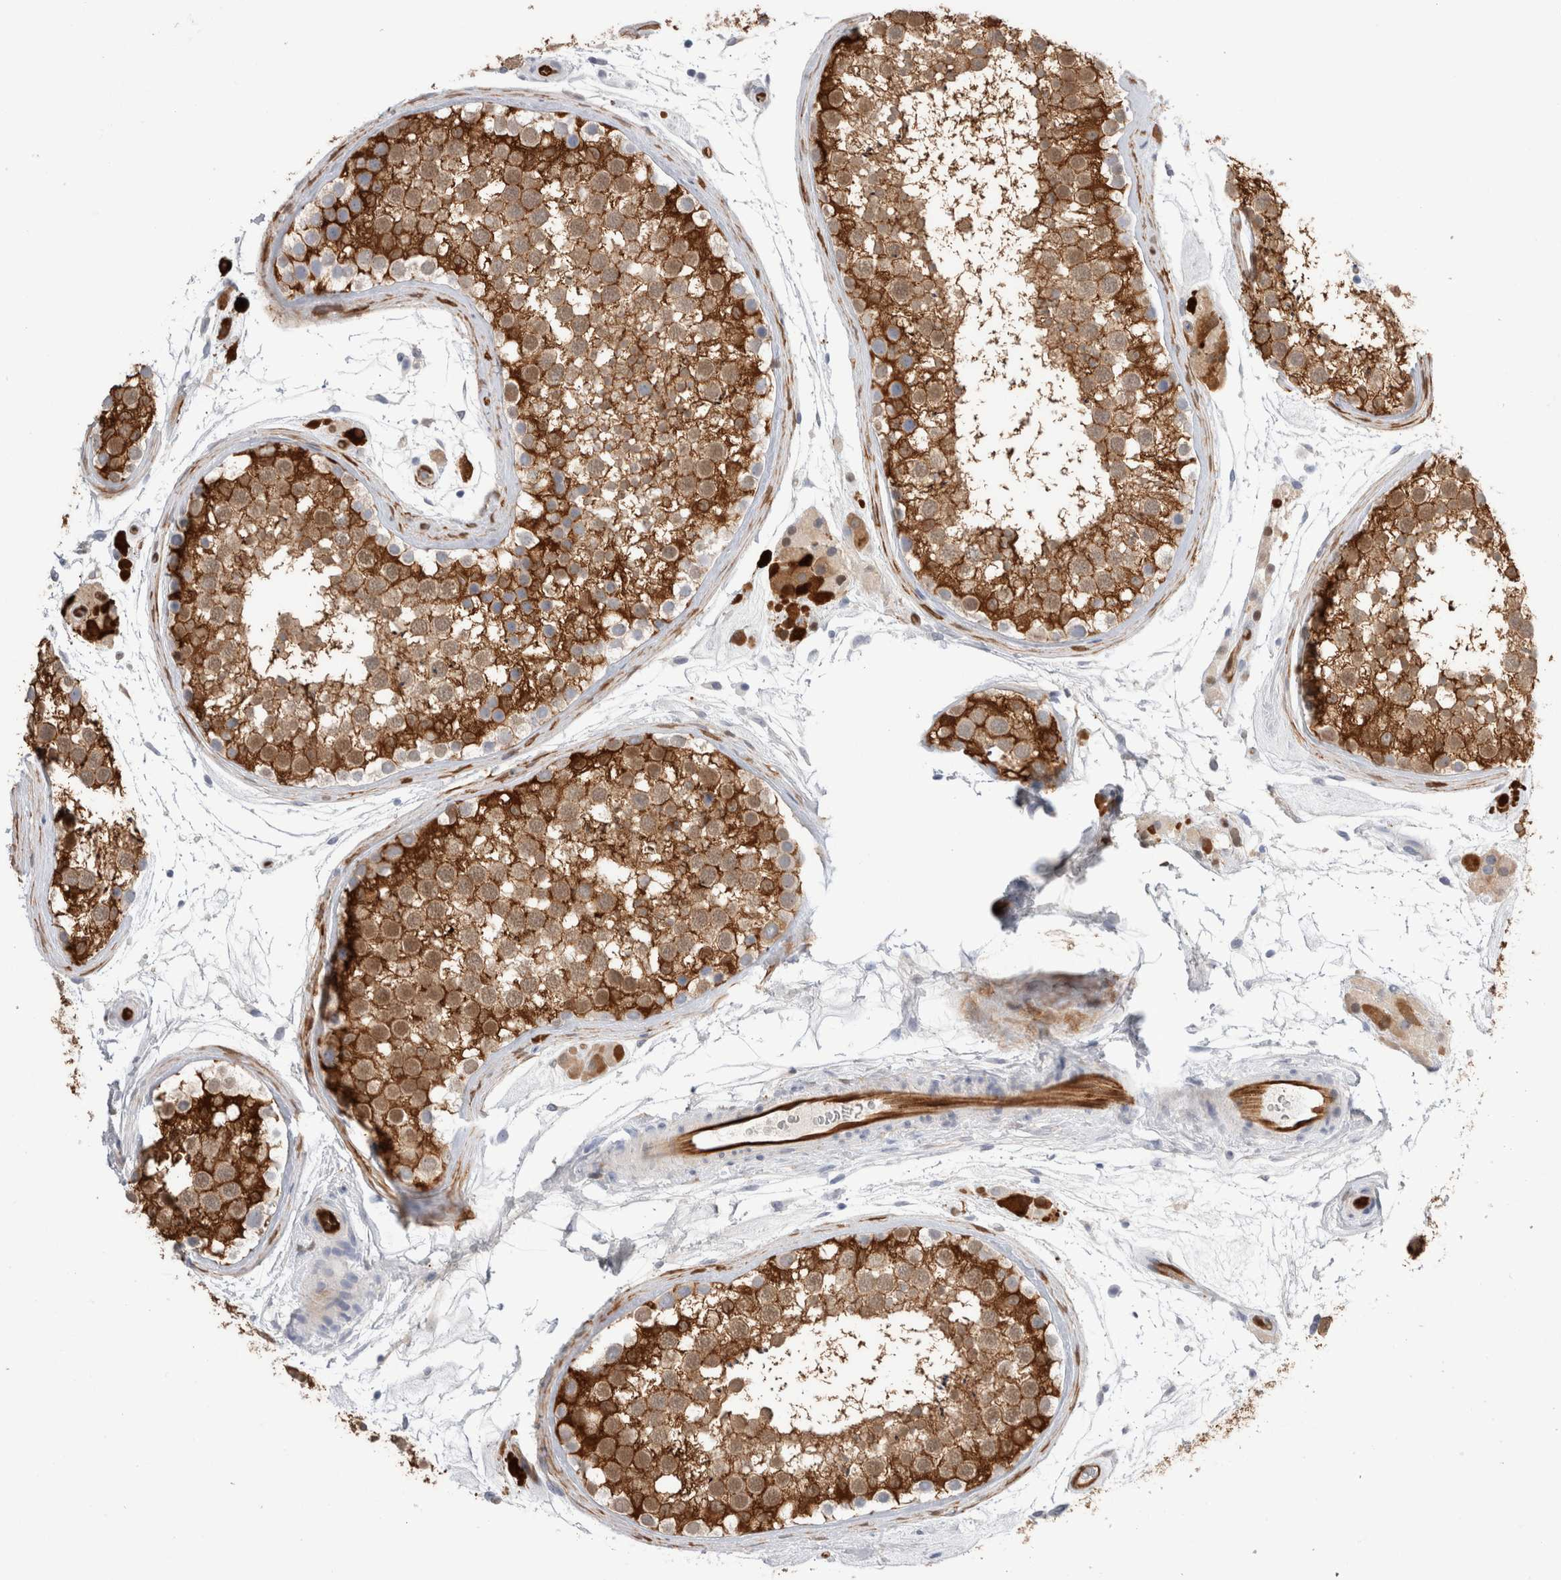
{"staining": {"intensity": "strong", "quantity": ">75%", "location": "cytoplasmic/membranous"}, "tissue": "testis", "cell_type": "Cells in seminiferous ducts", "image_type": "normal", "snomed": [{"axis": "morphology", "description": "Normal tissue, NOS"}, {"axis": "topography", "description": "Testis"}], "caption": "Testis stained with a brown dye displays strong cytoplasmic/membranous positive staining in approximately >75% of cells in seminiferous ducts.", "gene": "NAPEPLD", "patient": {"sex": "male", "age": 46}}